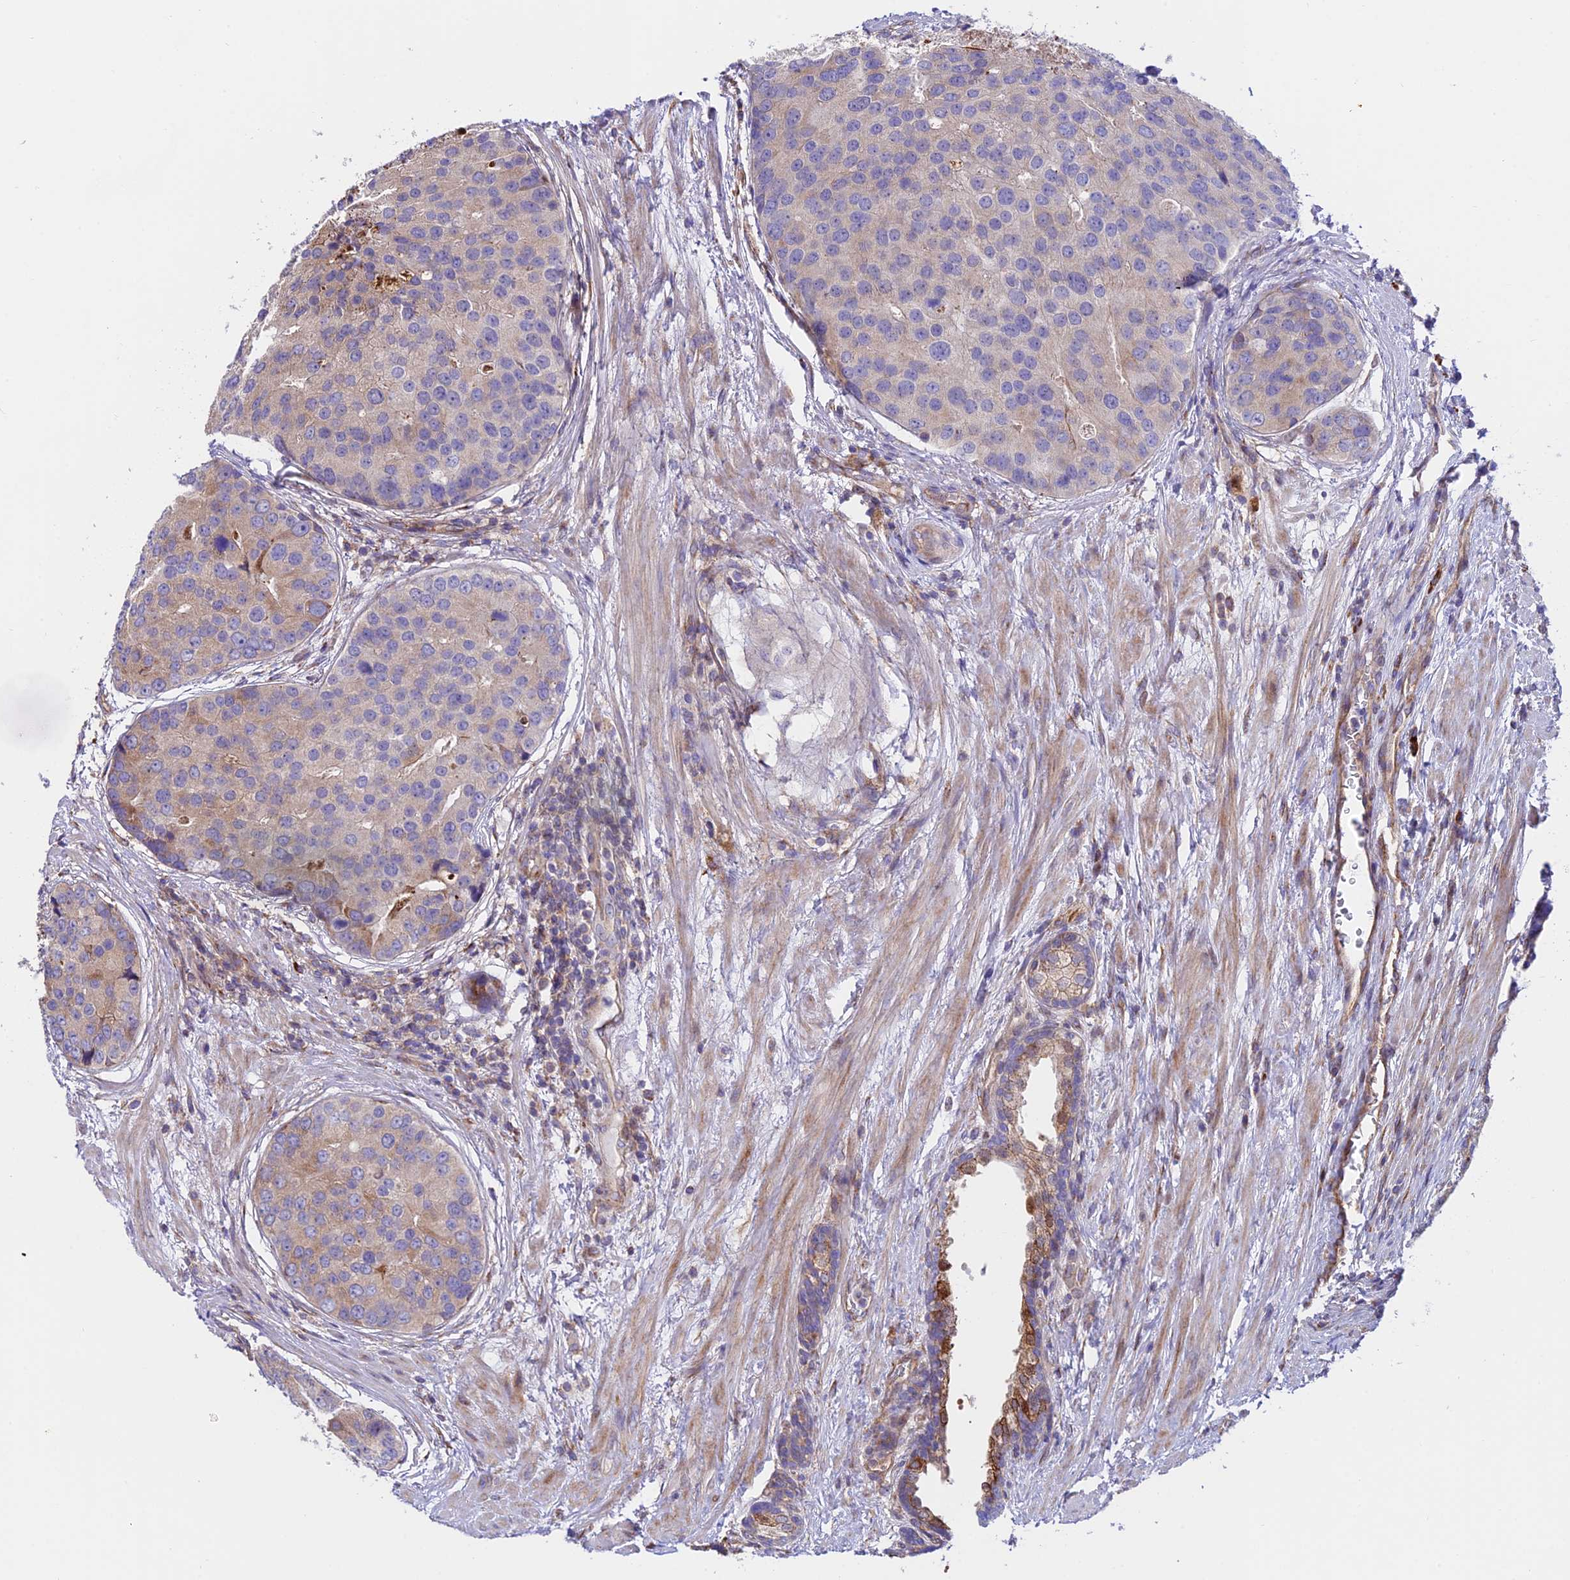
{"staining": {"intensity": "weak", "quantity": "<25%", "location": "cytoplasmic/membranous"}, "tissue": "prostate cancer", "cell_type": "Tumor cells", "image_type": "cancer", "snomed": [{"axis": "morphology", "description": "Adenocarcinoma, High grade"}, {"axis": "topography", "description": "Prostate"}], "caption": "High-grade adenocarcinoma (prostate) was stained to show a protein in brown. There is no significant expression in tumor cells. (DAB immunohistochemistry visualized using brightfield microscopy, high magnification).", "gene": "VPS13C", "patient": {"sex": "male", "age": 62}}